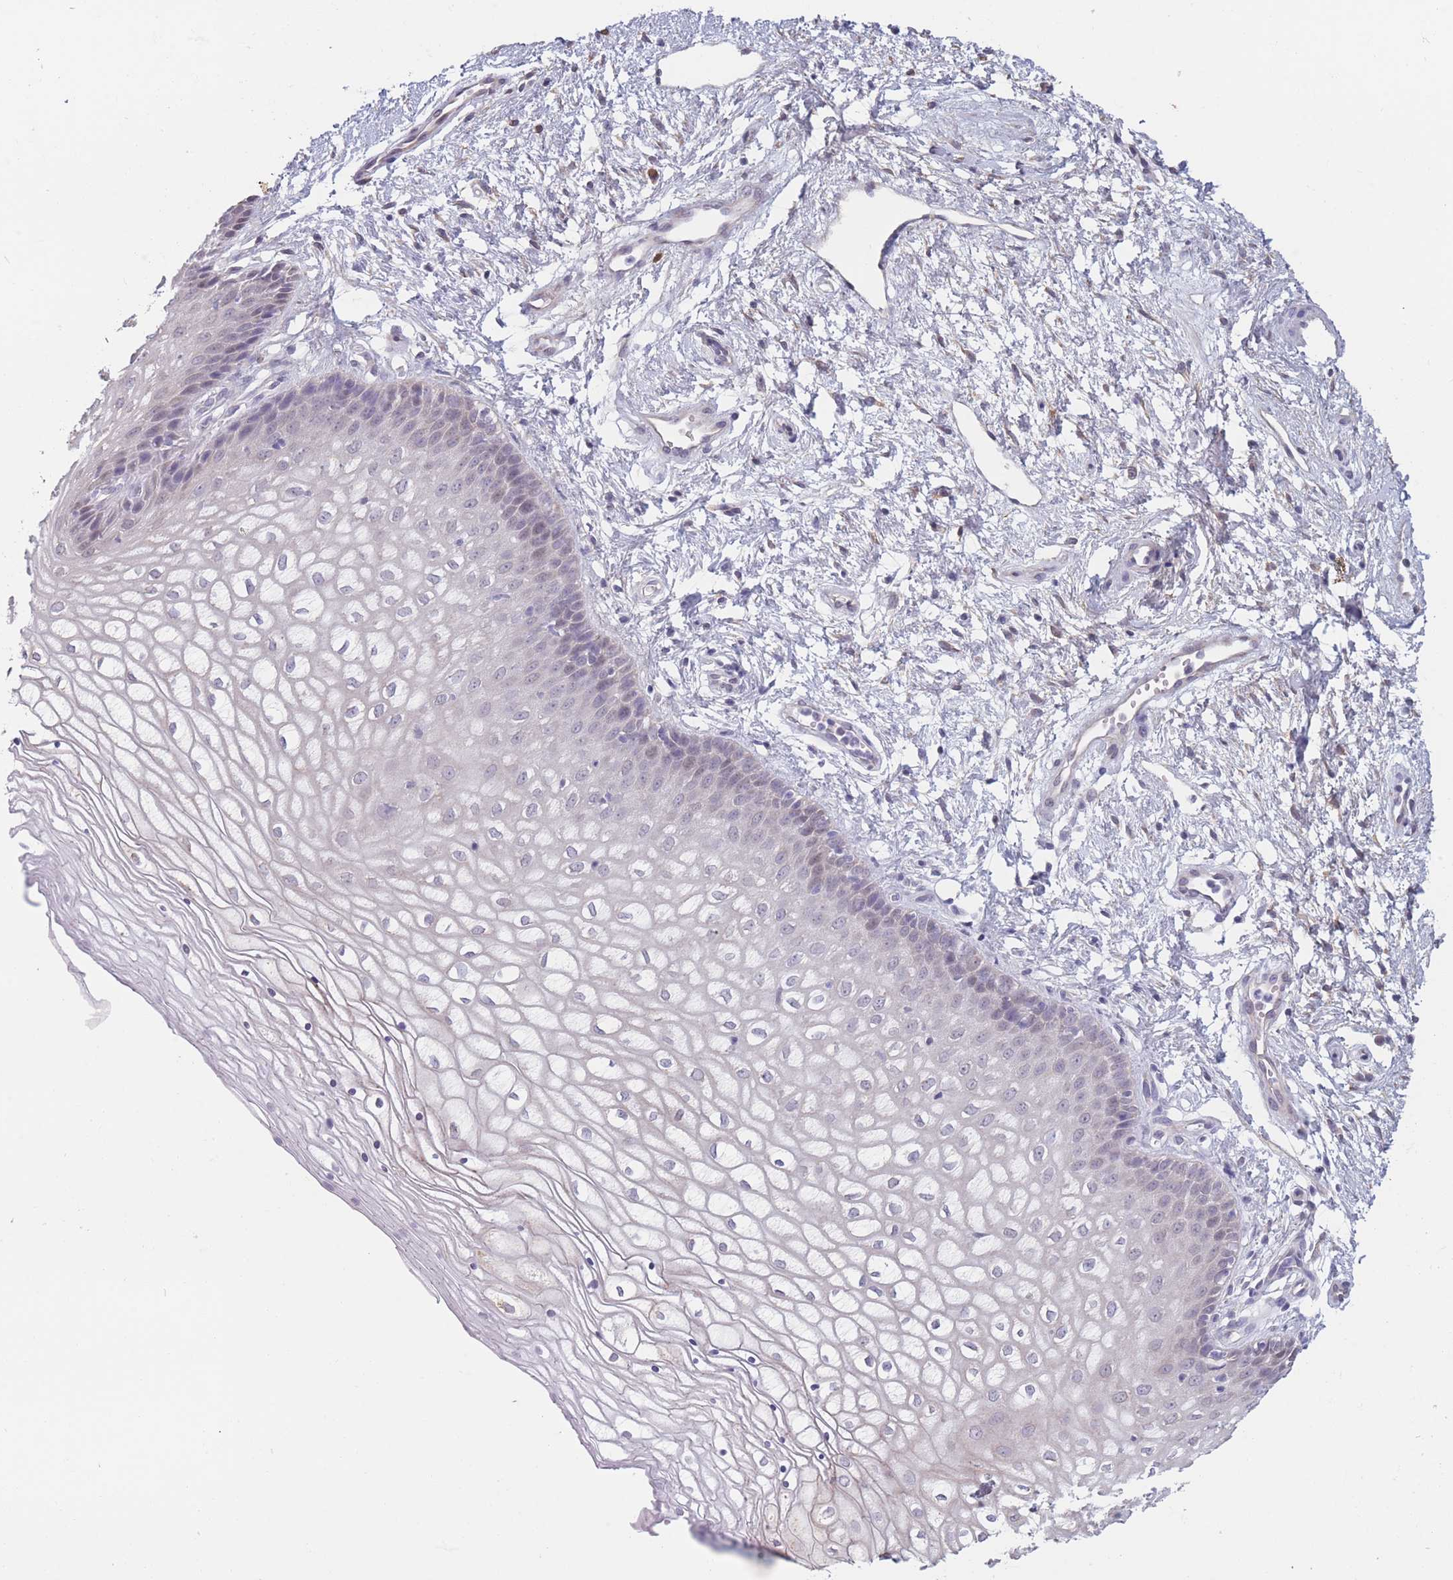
{"staining": {"intensity": "negative", "quantity": "none", "location": "none"}, "tissue": "vagina", "cell_type": "Squamous epithelial cells", "image_type": "normal", "snomed": [{"axis": "morphology", "description": "Normal tissue, NOS"}, {"axis": "topography", "description": "Vagina"}], "caption": "Immunohistochemical staining of normal vagina reveals no significant expression in squamous epithelial cells. The staining is performed using DAB (3,3'-diaminobenzidine) brown chromogen with nuclei counter-stained in using hematoxylin.", "gene": "COL27A1", "patient": {"sex": "female", "age": 34}}